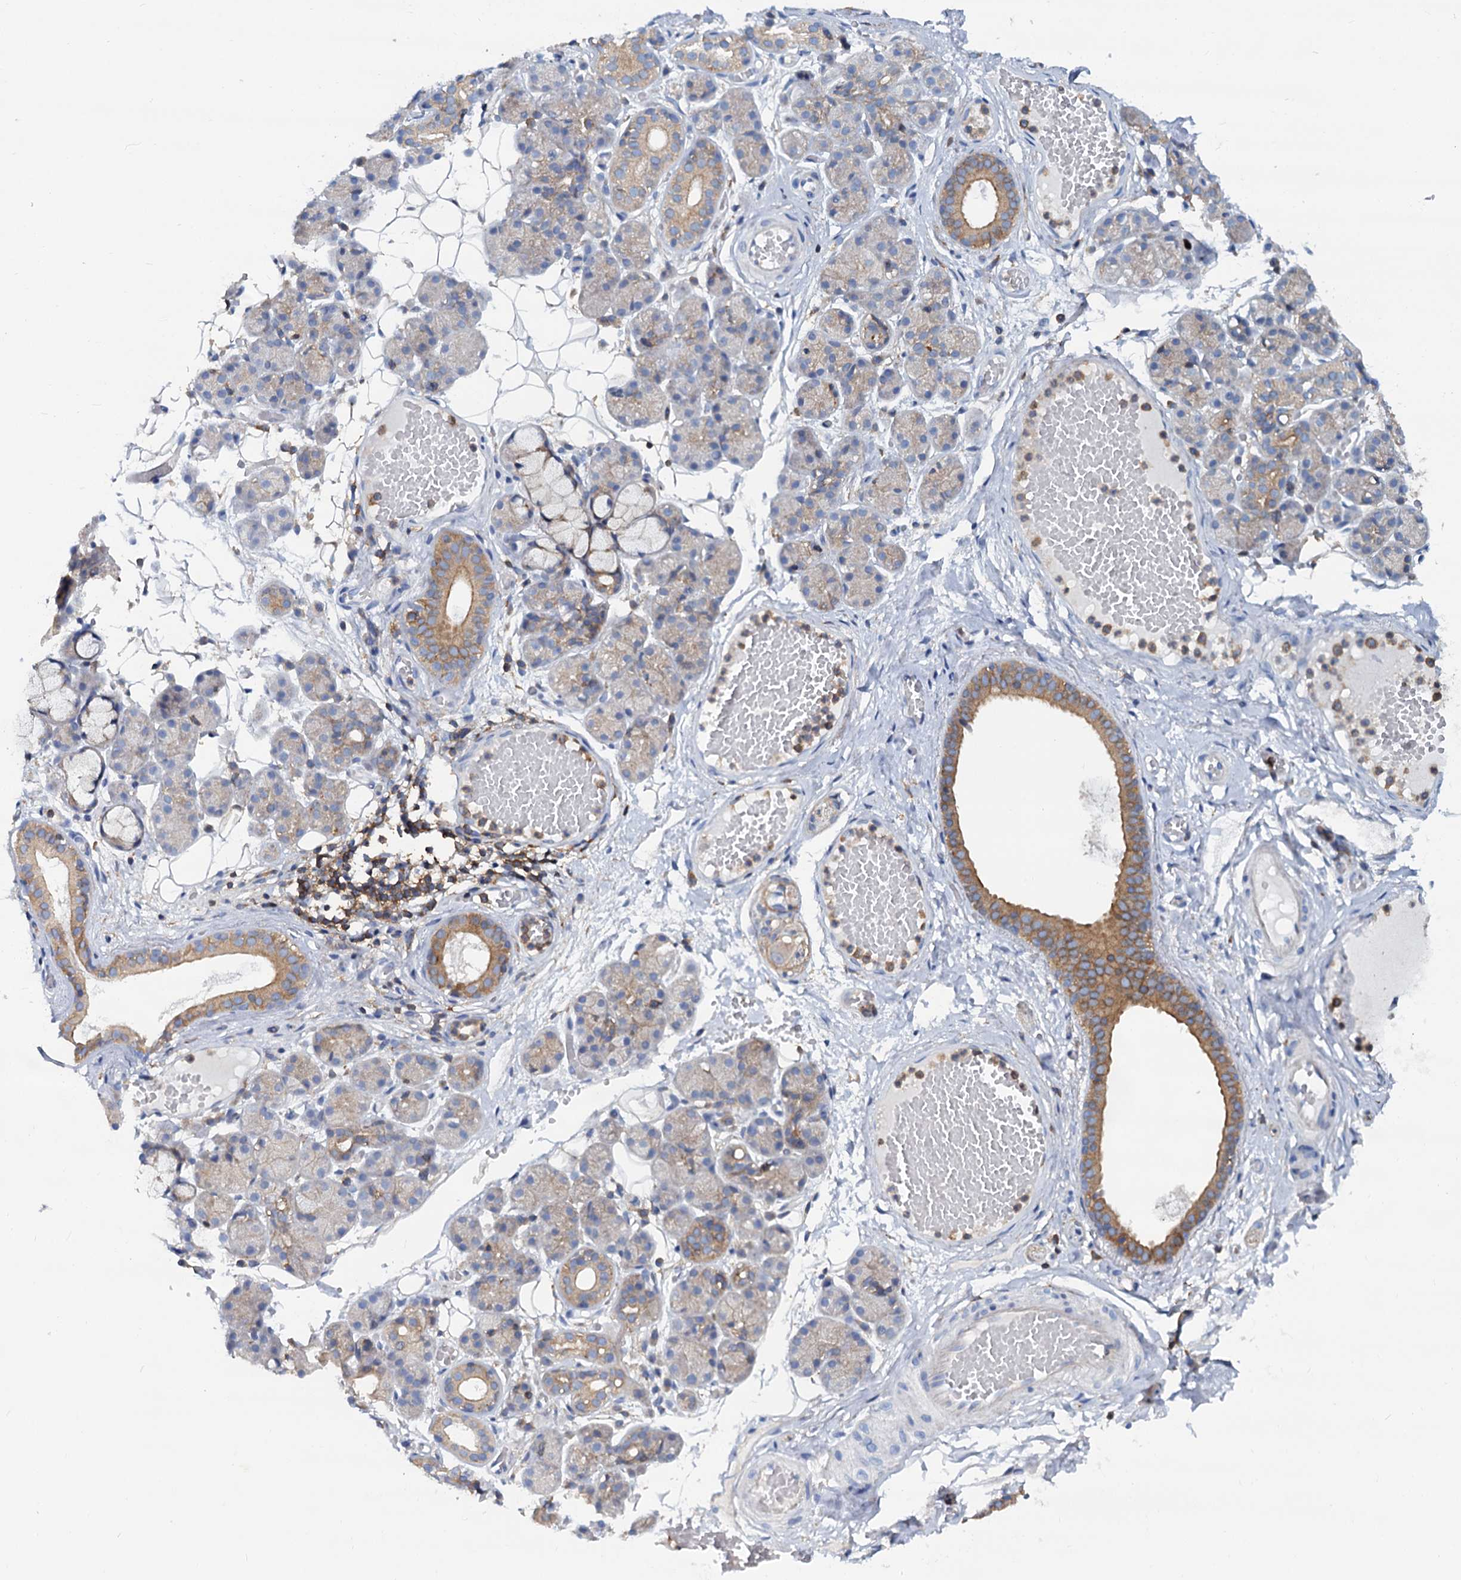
{"staining": {"intensity": "moderate", "quantity": "<25%", "location": "cytoplasmic/membranous"}, "tissue": "salivary gland", "cell_type": "Glandular cells", "image_type": "normal", "snomed": [{"axis": "morphology", "description": "Normal tissue, NOS"}, {"axis": "topography", "description": "Salivary gland"}], "caption": "Glandular cells show low levels of moderate cytoplasmic/membranous staining in about <25% of cells in unremarkable human salivary gland. (IHC, brightfield microscopy, high magnification).", "gene": "LRCH4", "patient": {"sex": "male", "age": 63}}